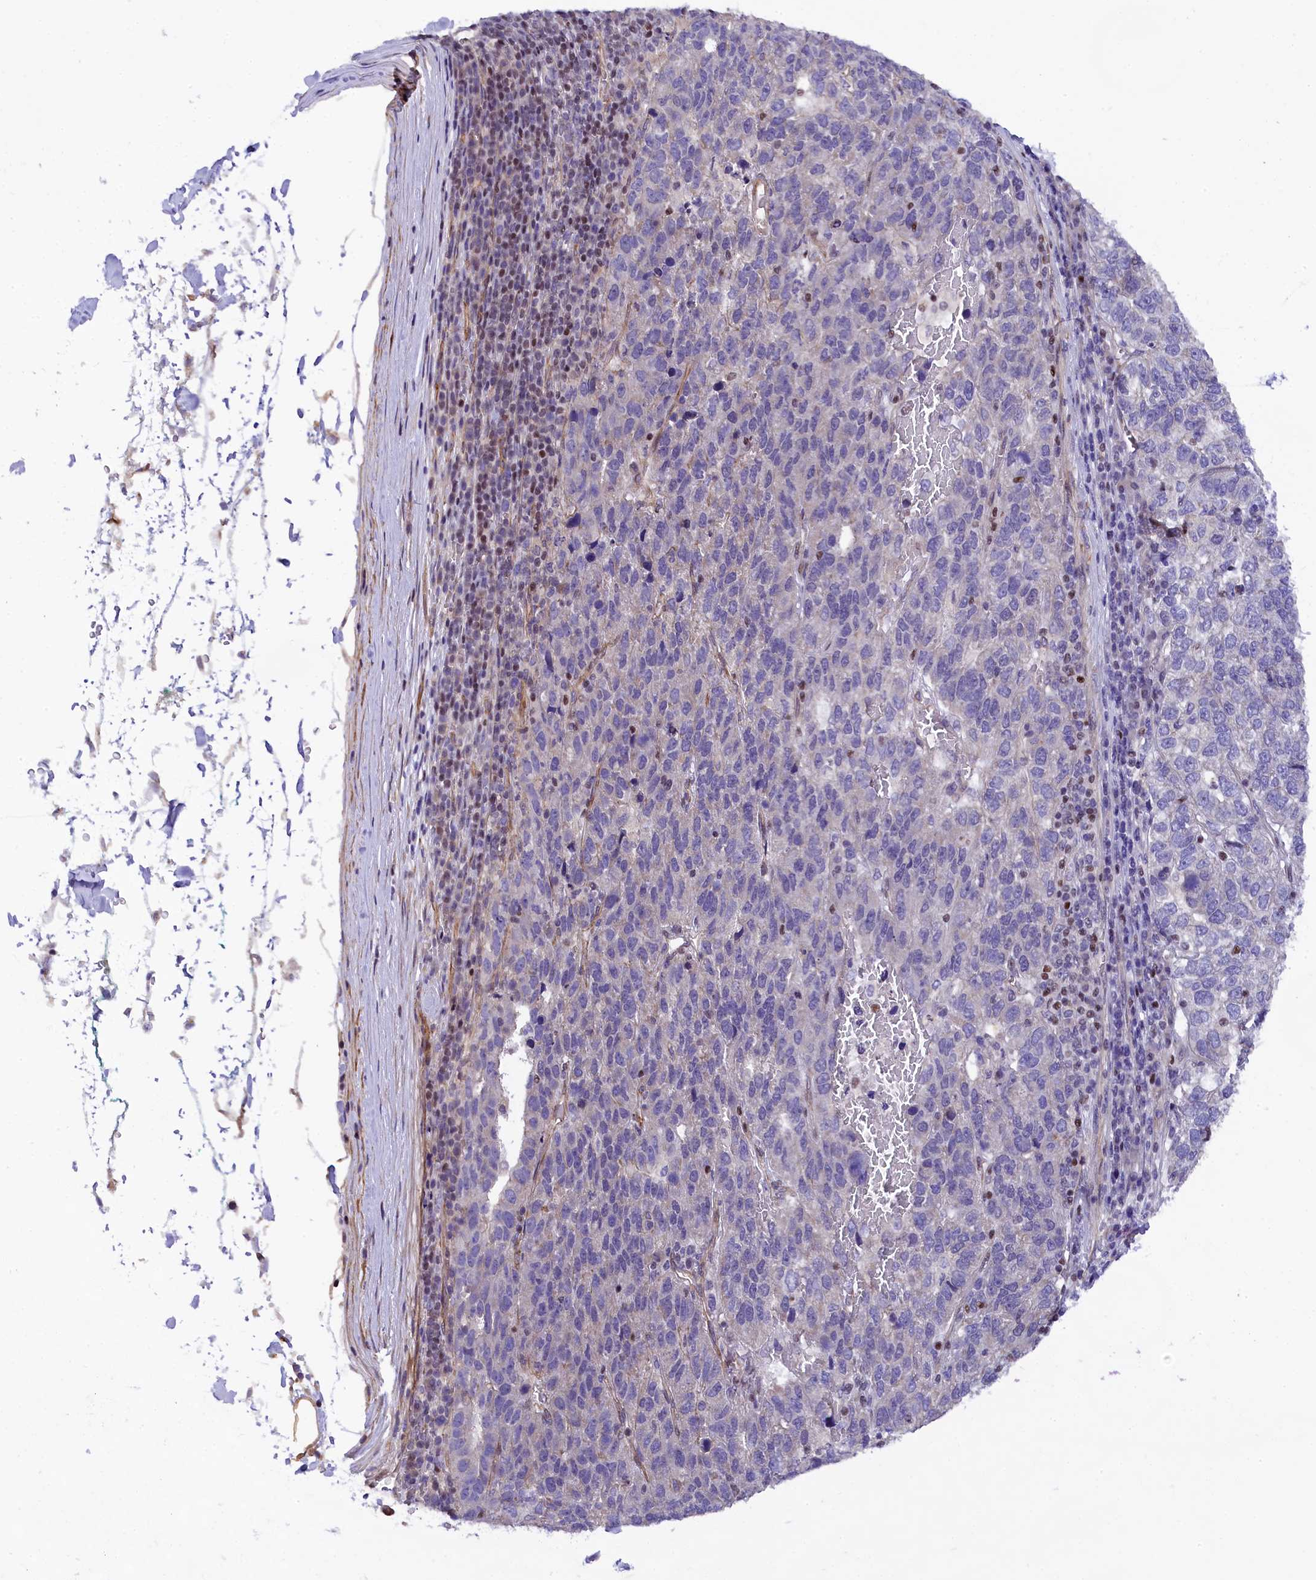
{"staining": {"intensity": "negative", "quantity": "none", "location": "none"}, "tissue": "pancreatic cancer", "cell_type": "Tumor cells", "image_type": "cancer", "snomed": [{"axis": "morphology", "description": "Adenocarcinoma, NOS"}, {"axis": "topography", "description": "Pancreas"}], "caption": "This is an immunohistochemistry (IHC) photomicrograph of human pancreatic cancer (adenocarcinoma). There is no staining in tumor cells.", "gene": "SP4", "patient": {"sex": "female", "age": 61}}